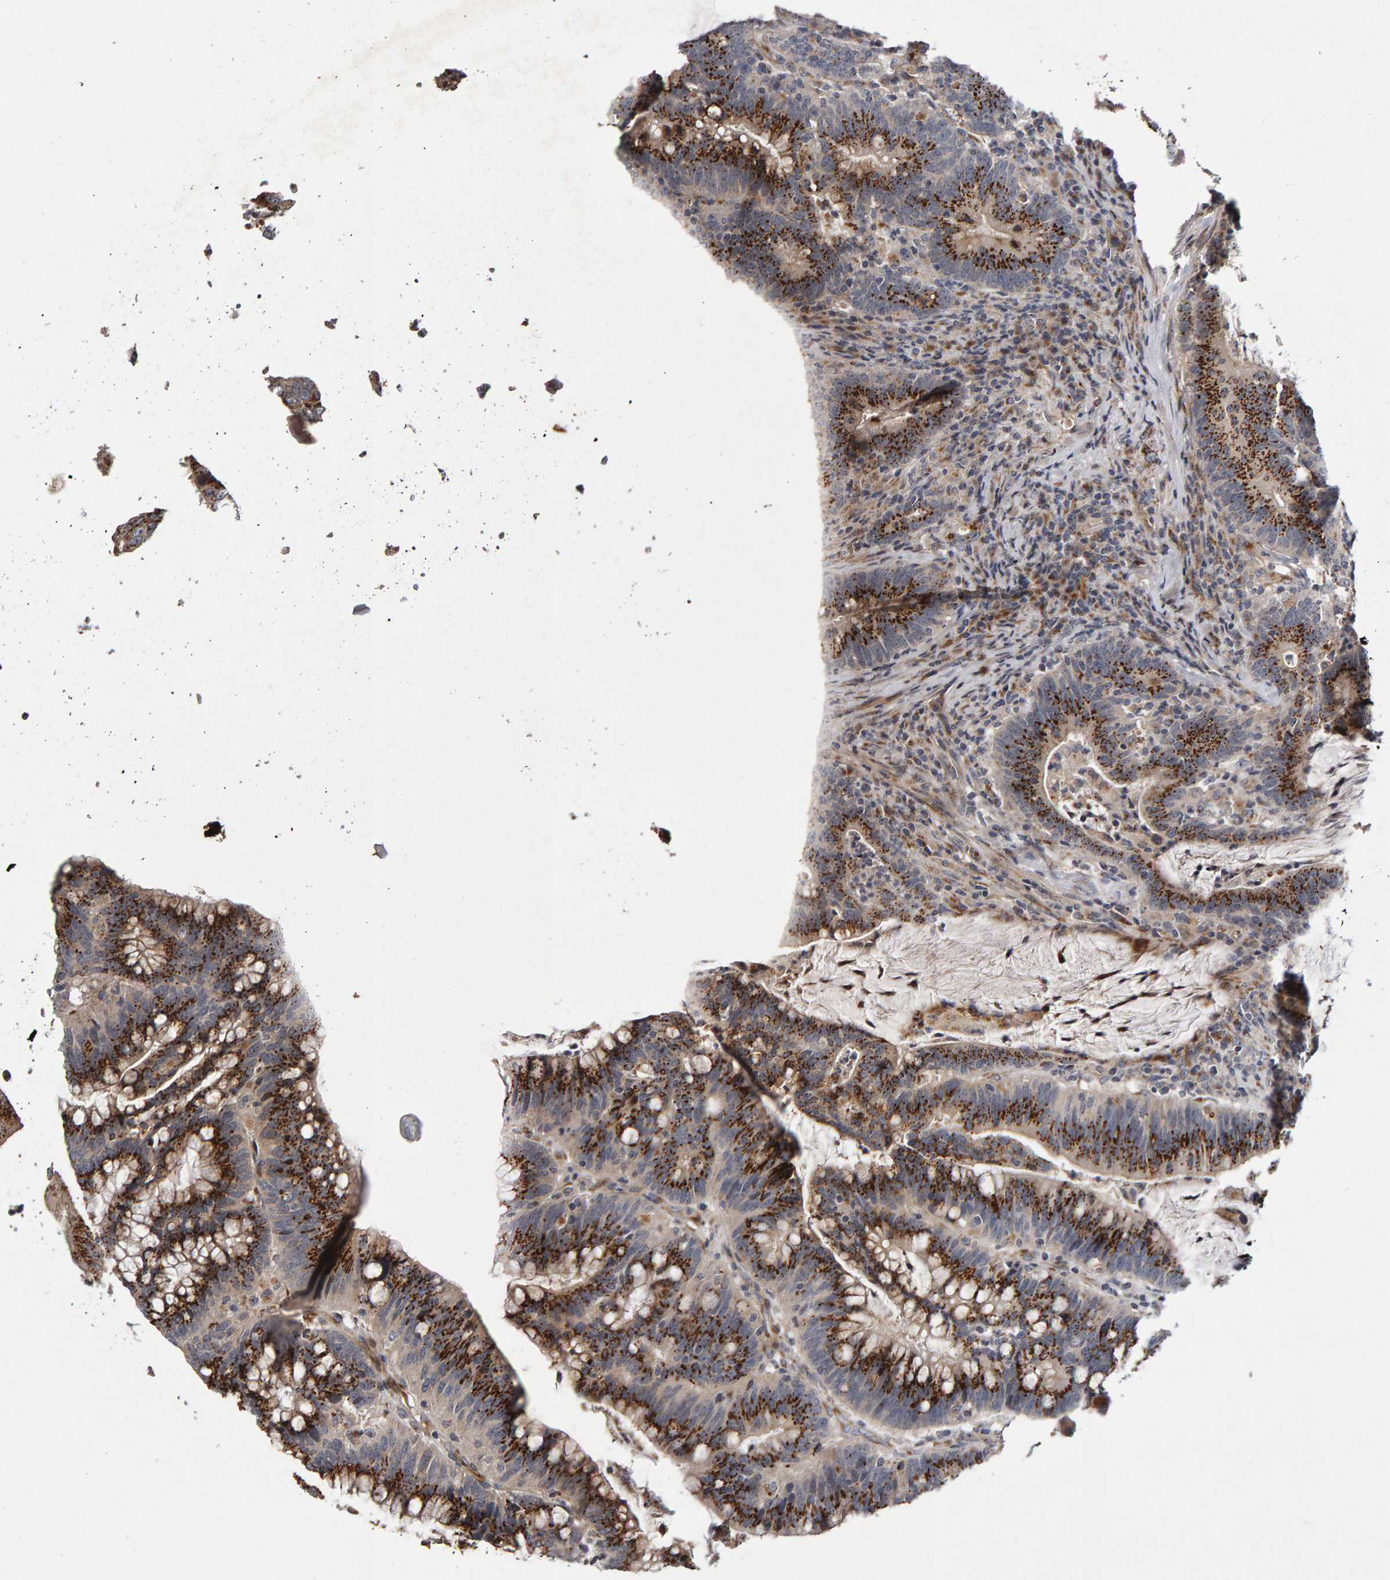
{"staining": {"intensity": "strong", "quantity": ">75%", "location": "cytoplasmic/membranous"}, "tissue": "colorectal cancer", "cell_type": "Tumor cells", "image_type": "cancer", "snomed": [{"axis": "morphology", "description": "Adenocarcinoma, NOS"}, {"axis": "topography", "description": "Colon"}], "caption": "Immunohistochemical staining of adenocarcinoma (colorectal) exhibits high levels of strong cytoplasmic/membranous expression in about >75% of tumor cells.", "gene": "CANT1", "patient": {"sex": "female", "age": 66}}